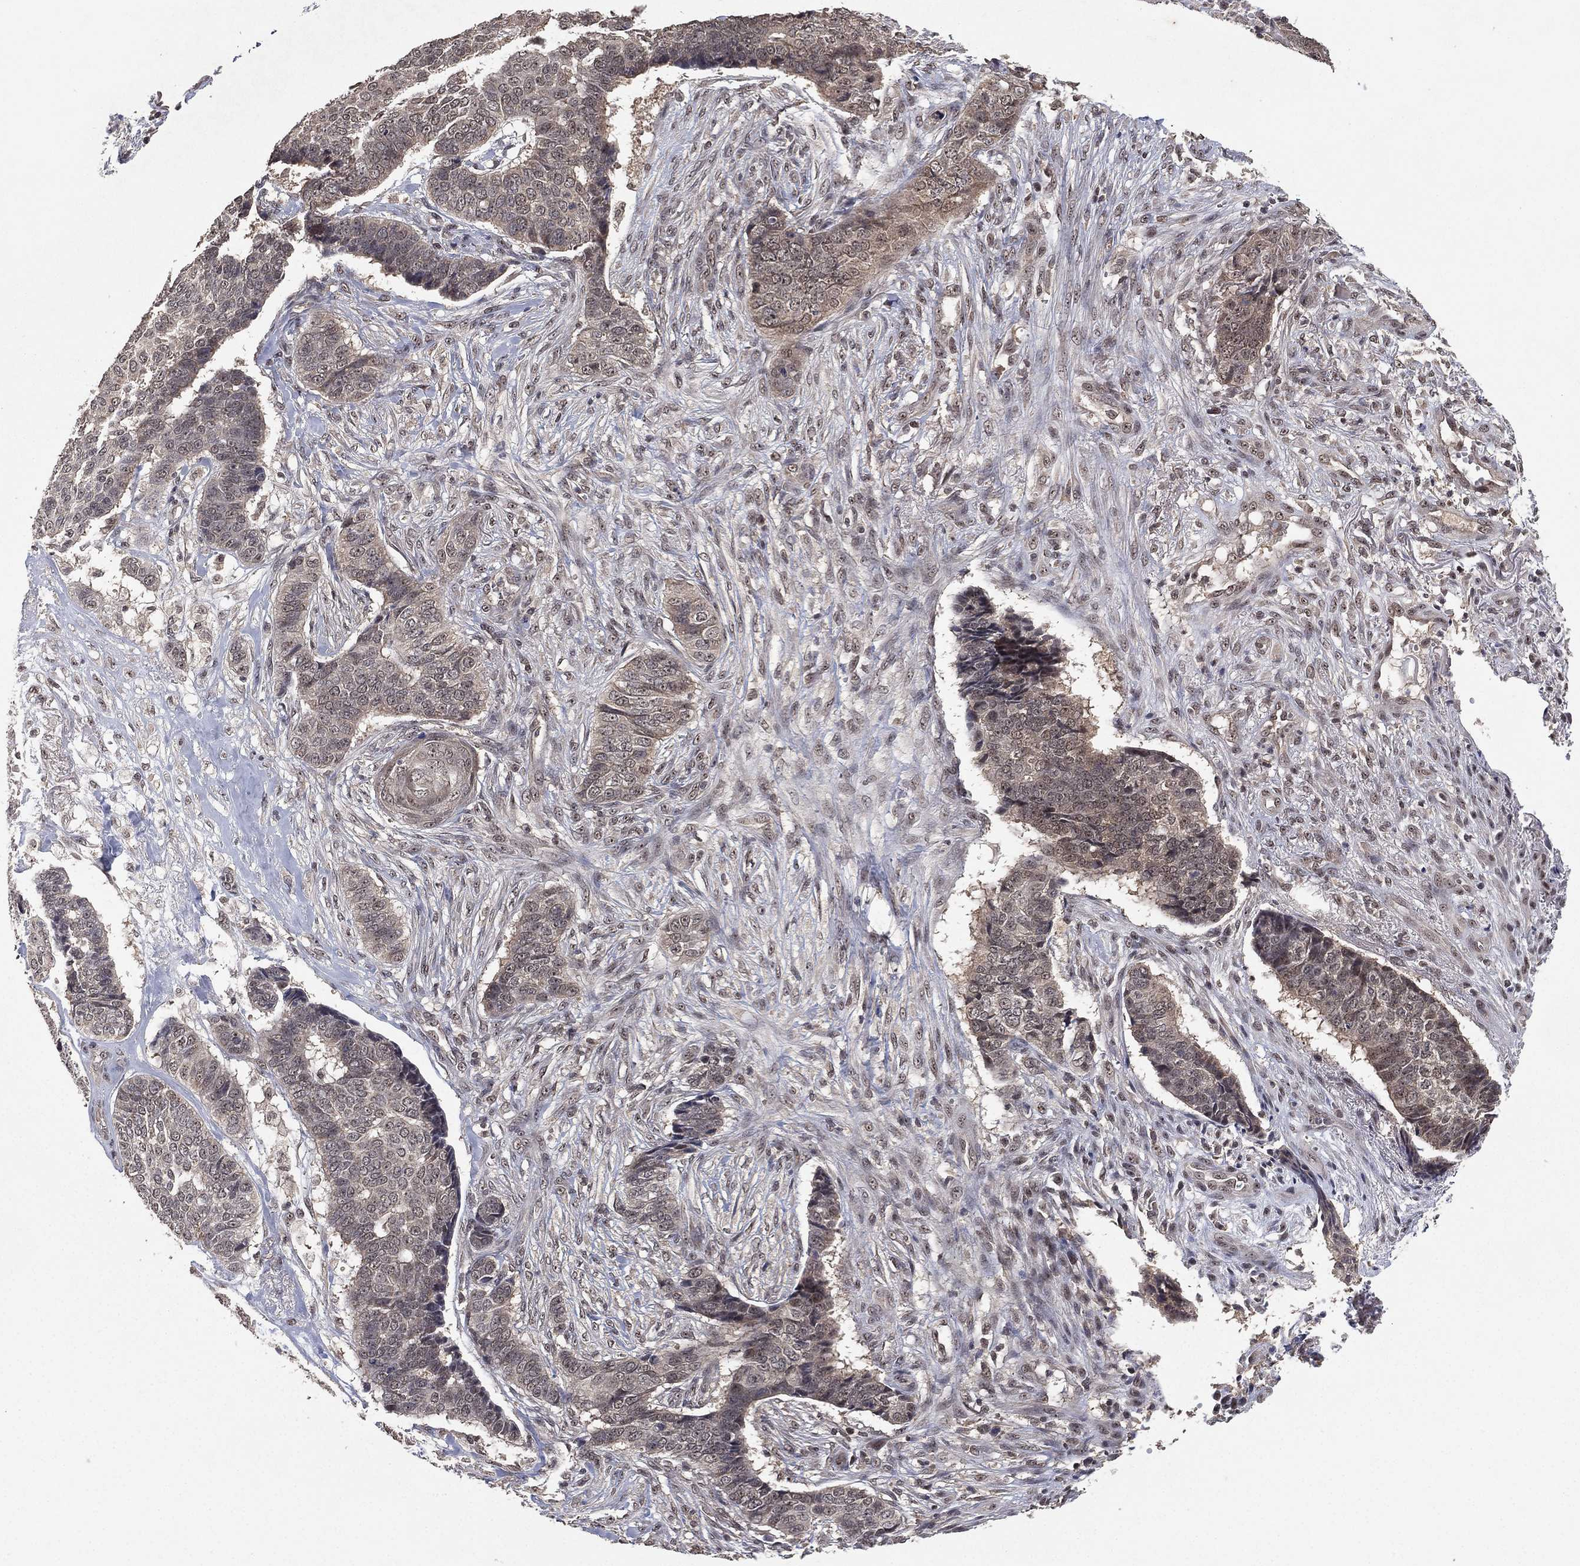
{"staining": {"intensity": "negative", "quantity": "none", "location": "none"}, "tissue": "skin cancer", "cell_type": "Tumor cells", "image_type": "cancer", "snomed": [{"axis": "morphology", "description": "Basal cell carcinoma"}, {"axis": "topography", "description": "Skin"}], "caption": "IHC image of neoplastic tissue: human skin basal cell carcinoma stained with DAB reveals no significant protein positivity in tumor cells.", "gene": "NELFCD", "patient": {"sex": "male", "age": 86}}